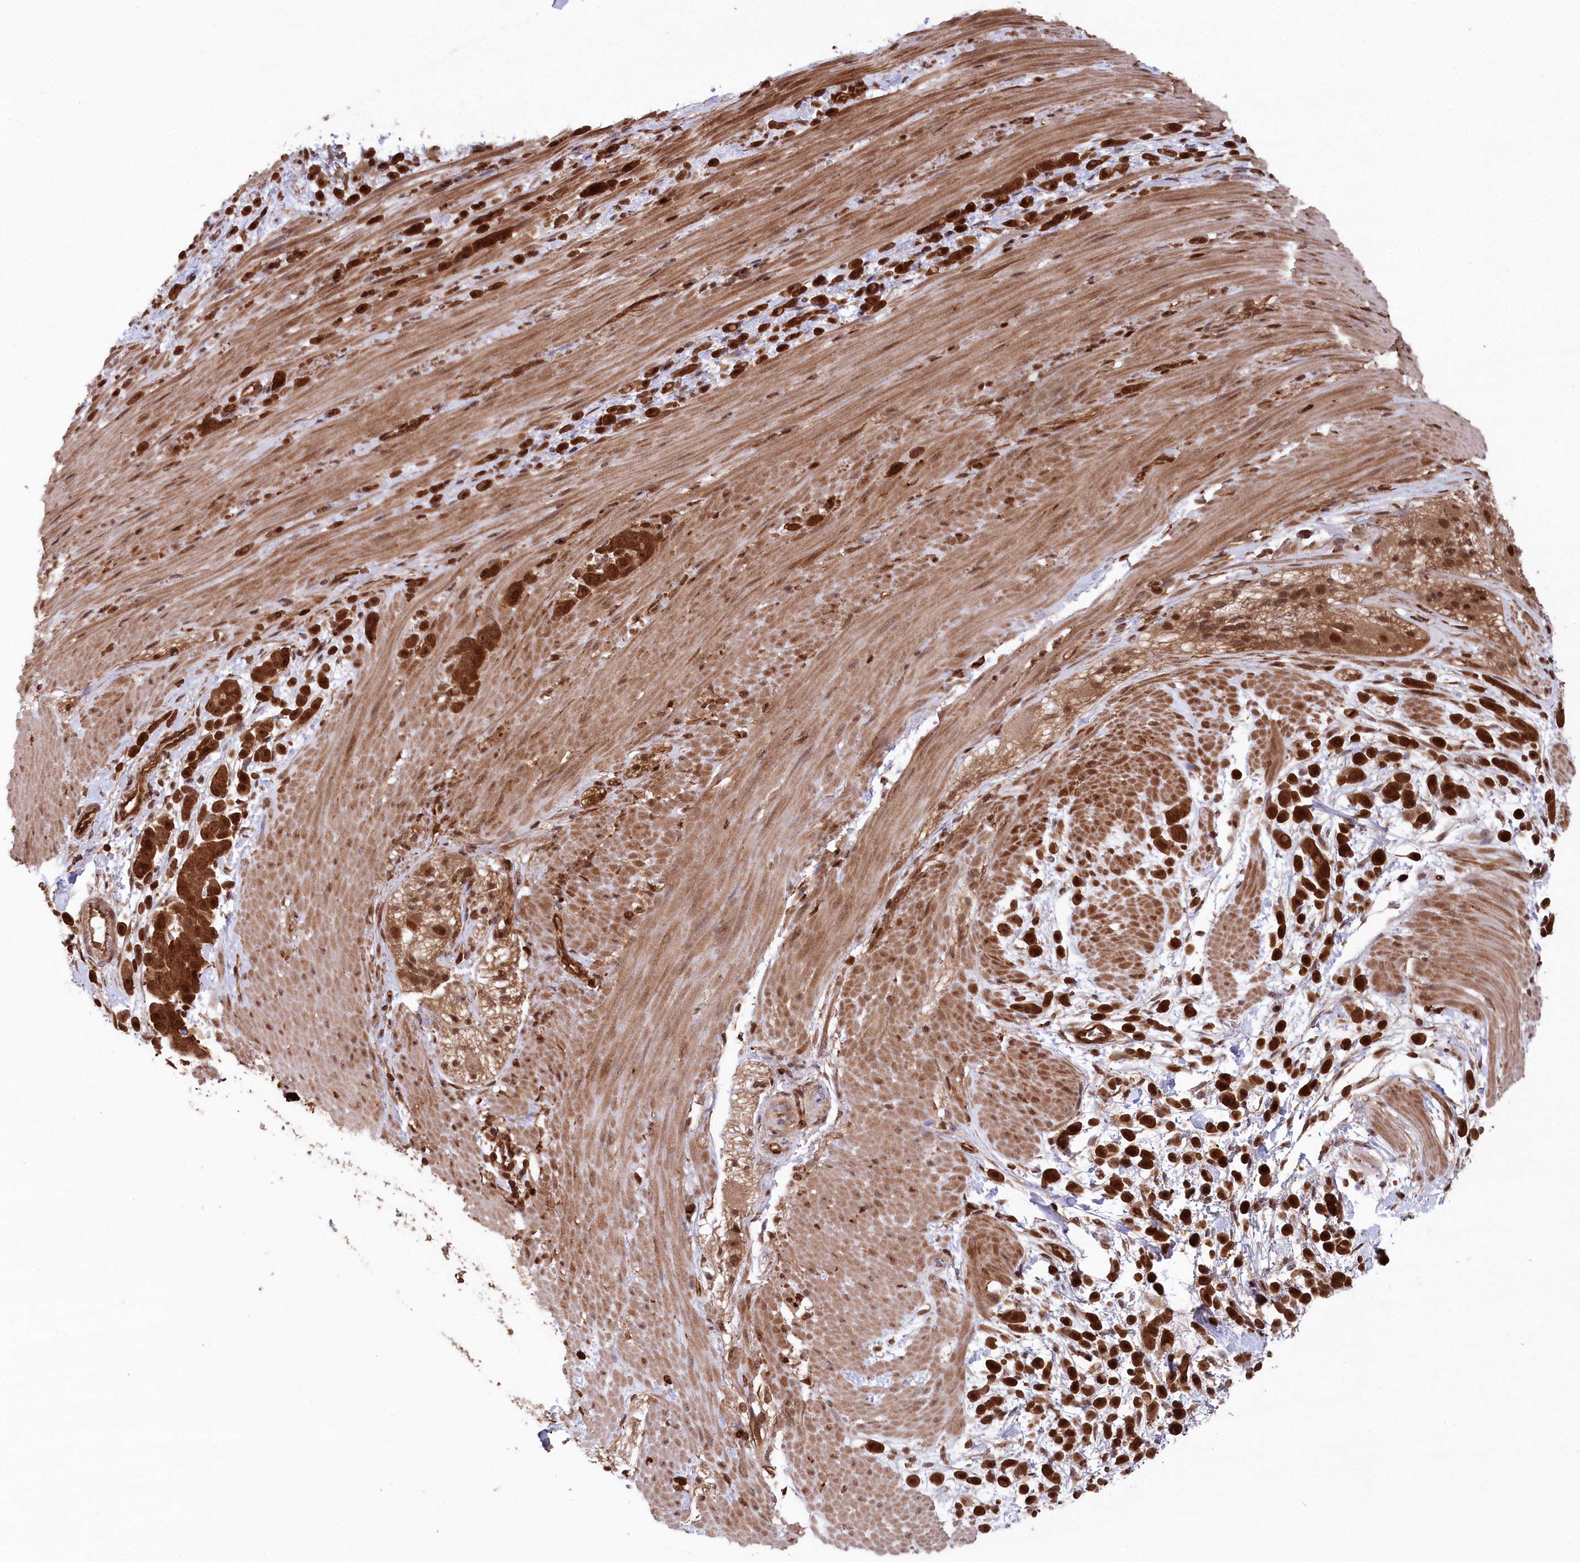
{"staining": {"intensity": "strong", "quantity": ">75%", "location": "cytoplasmic/membranous,nuclear"}, "tissue": "pancreatic cancer", "cell_type": "Tumor cells", "image_type": "cancer", "snomed": [{"axis": "morphology", "description": "Normal tissue, NOS"}, {"axis": "morphology", "description": "Adenocarcinoma, NOS"}, {"axis": "topography", "description": "Pancreas"}], "caption": "DAB (3,3'-diaminobenzidine) immunohistochemical staining of pancreatic cancer reveals strong cytoplasmic/membranous and nuclear protein positivity in approximately >75% of tumor cells.", "gene": "LSG1", "patient": {"sex": "female", "age": 64}}